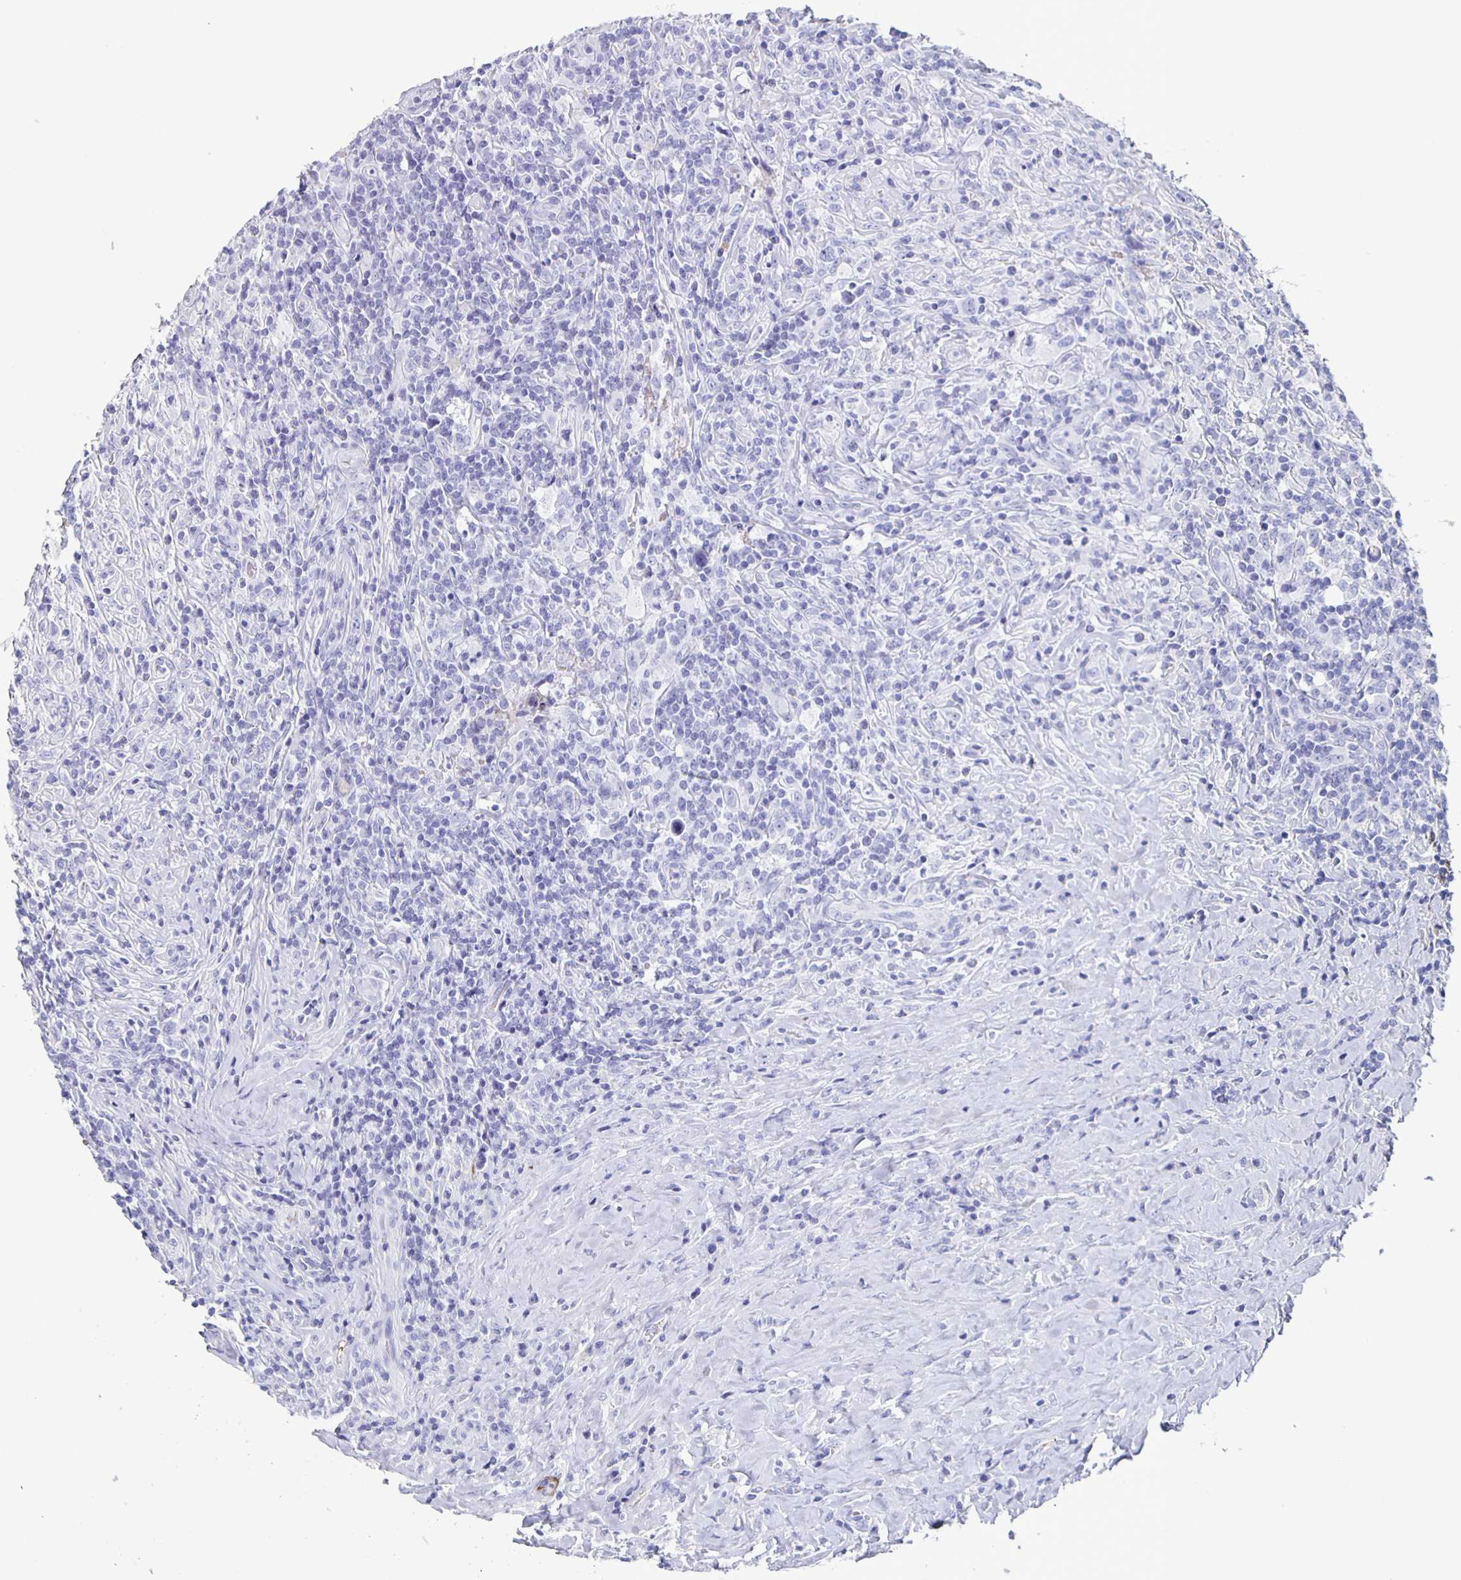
{"staining": {"intensity": "negative", "quantity": "none", "location": "none"}, "tissue": "lymphoma", "cell_type": "Tumor cells", "image_type": "cancer", "snomed": [{"axis": "morphology", "description": "Hodgkin's disease, NOS"}, {"axis": "topography", "description": "Lymph node"}], "caption": "Photomicrograph shows no protein expression in tumor cells of lymphoma tissue.", "gene": "FGA", "patient": {"sex": "female", "age": 18}}